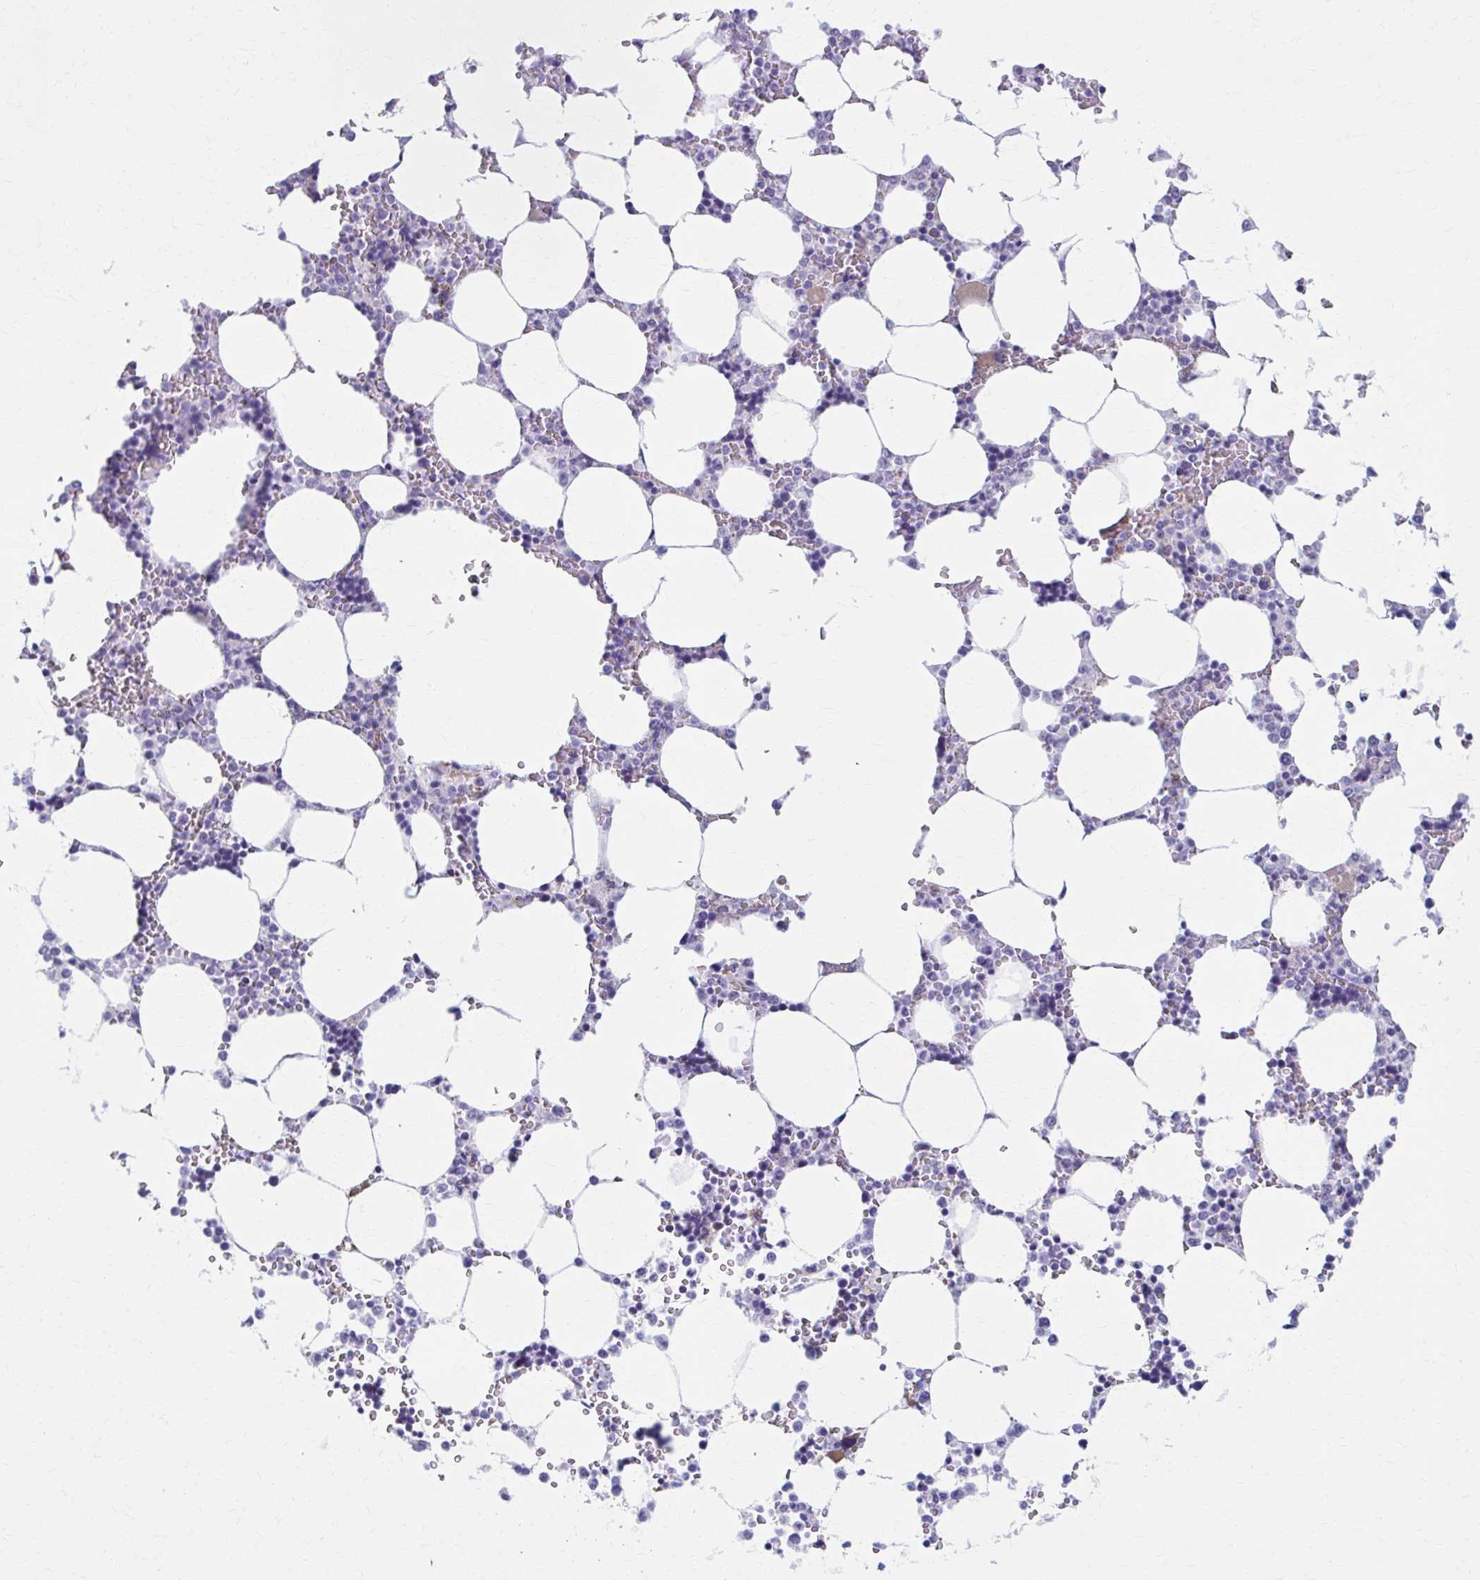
{"staining": {"intensity": "negative", "quantity": "none", "location": "none"}, "tissue": "bone marrow", "cell_type": "Hematopoietic cells", "image_type": "normal", "snomed": [{"axis": "morphology", "description": "Normal tissue, NOS"}, {"axis": "topography", "description": "Bone marrow"}], "caption": "High power microscopy histopathology image of an IHC image of normal bone marrow, revealing no significant positivity in hematopoietic cells. (DAB IHC with hematoxylin counter stain).", "gene": "MPLKIP", "patient": {"sex": "male", "age": 64}}